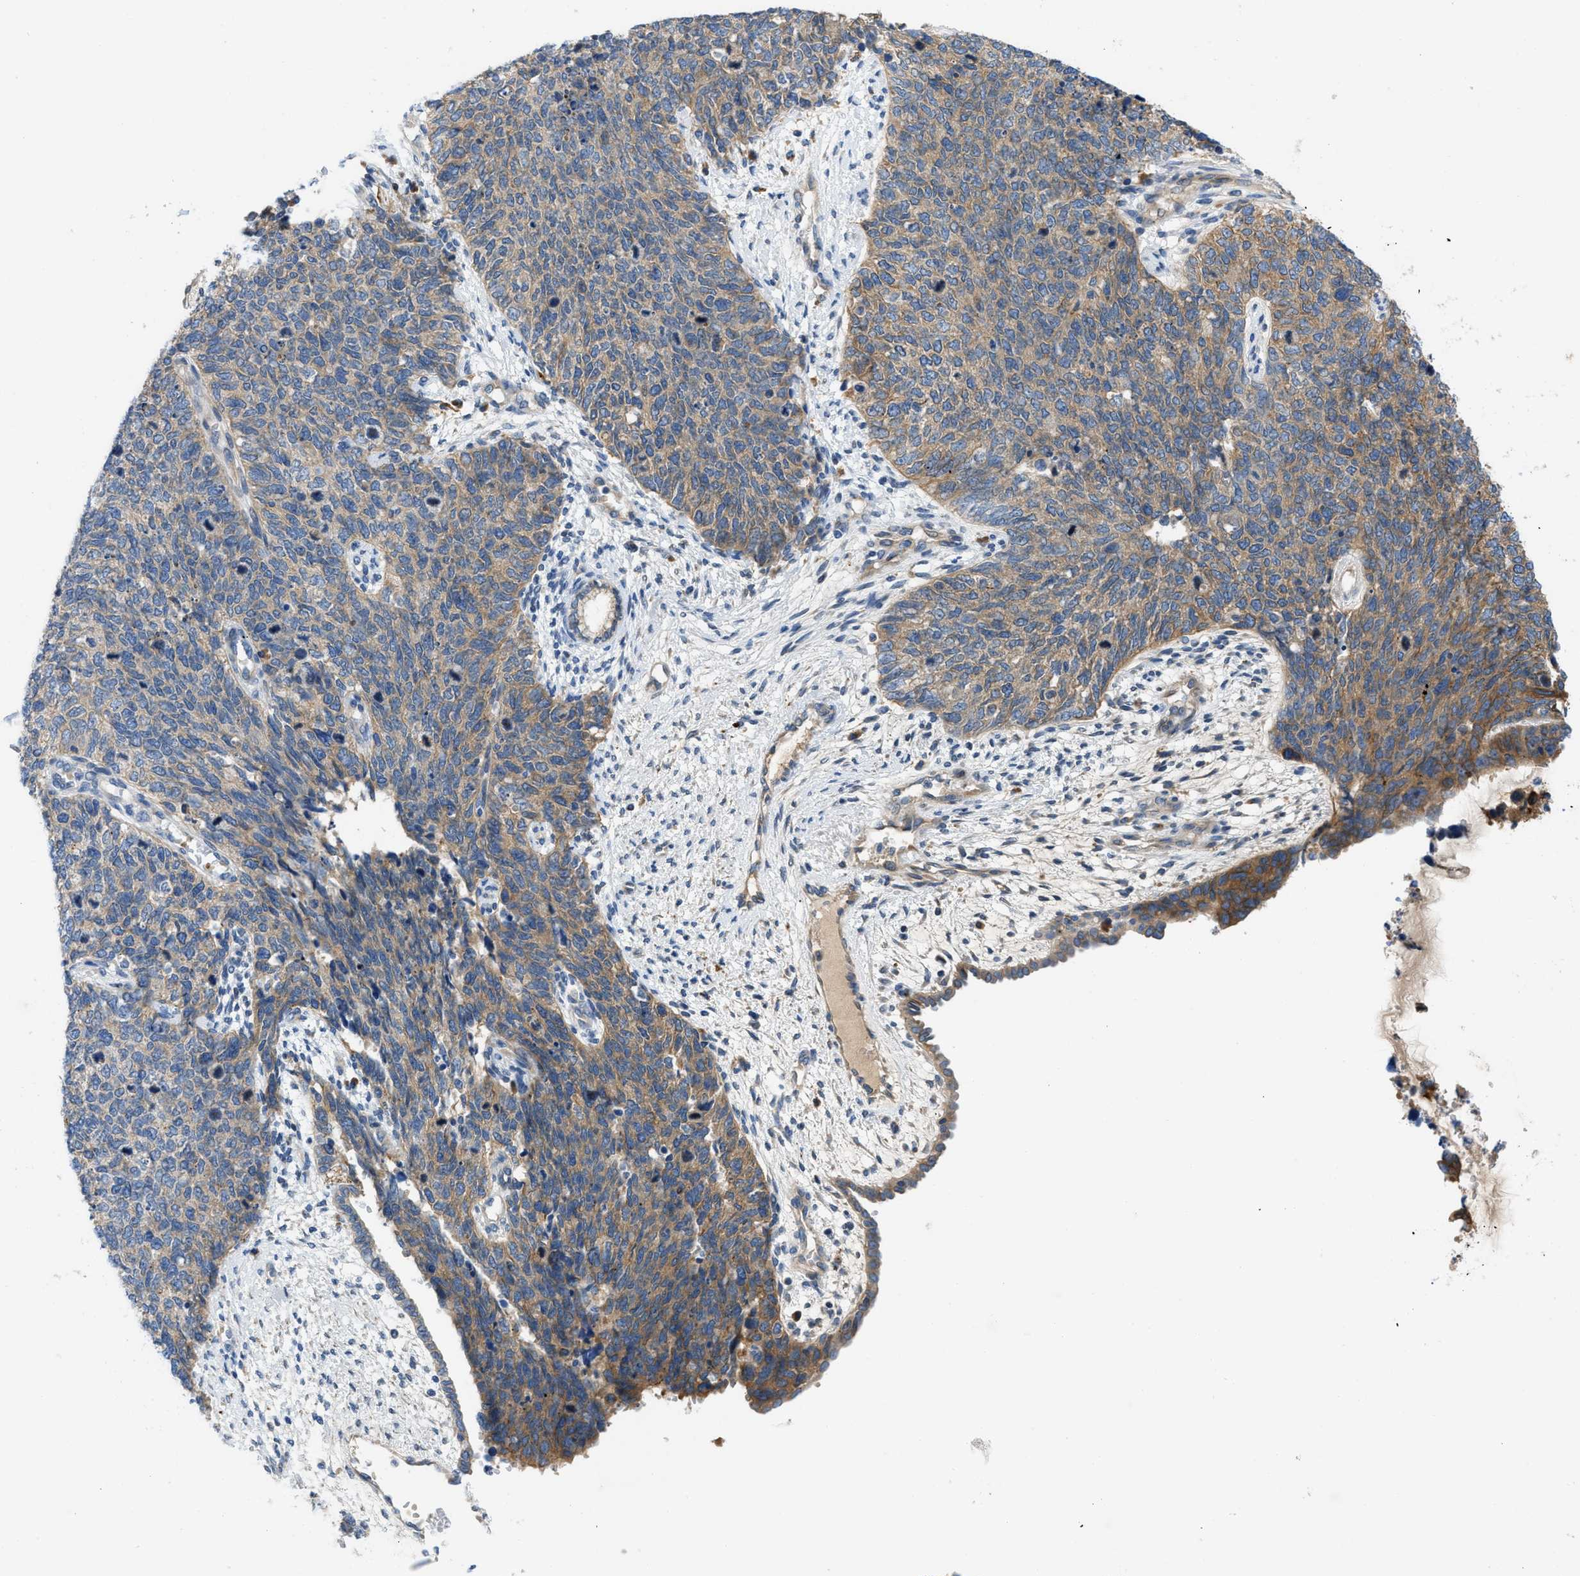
{"staining": {"intensity": "moderate", "quantity": "<25%", "location": "cytoplasmic/membranous"}, "tissue": "cervical cancer", "cell_type": "Tumor cells", "image_type": "cancer", "snomed": [{"axis": "morphology", "description": "Squamous cell carcinoma, NOS"}, {"axis": "topography", "description": "Cervix"}], "caption": "Cervical cancer (squamous cell carcinoma) tissue exhibits moderate cytoplasmic/membranous staining in about <25% of tumor cells", "gene": "TMEM248", "patient": {"sex": "female", "age": 63}}